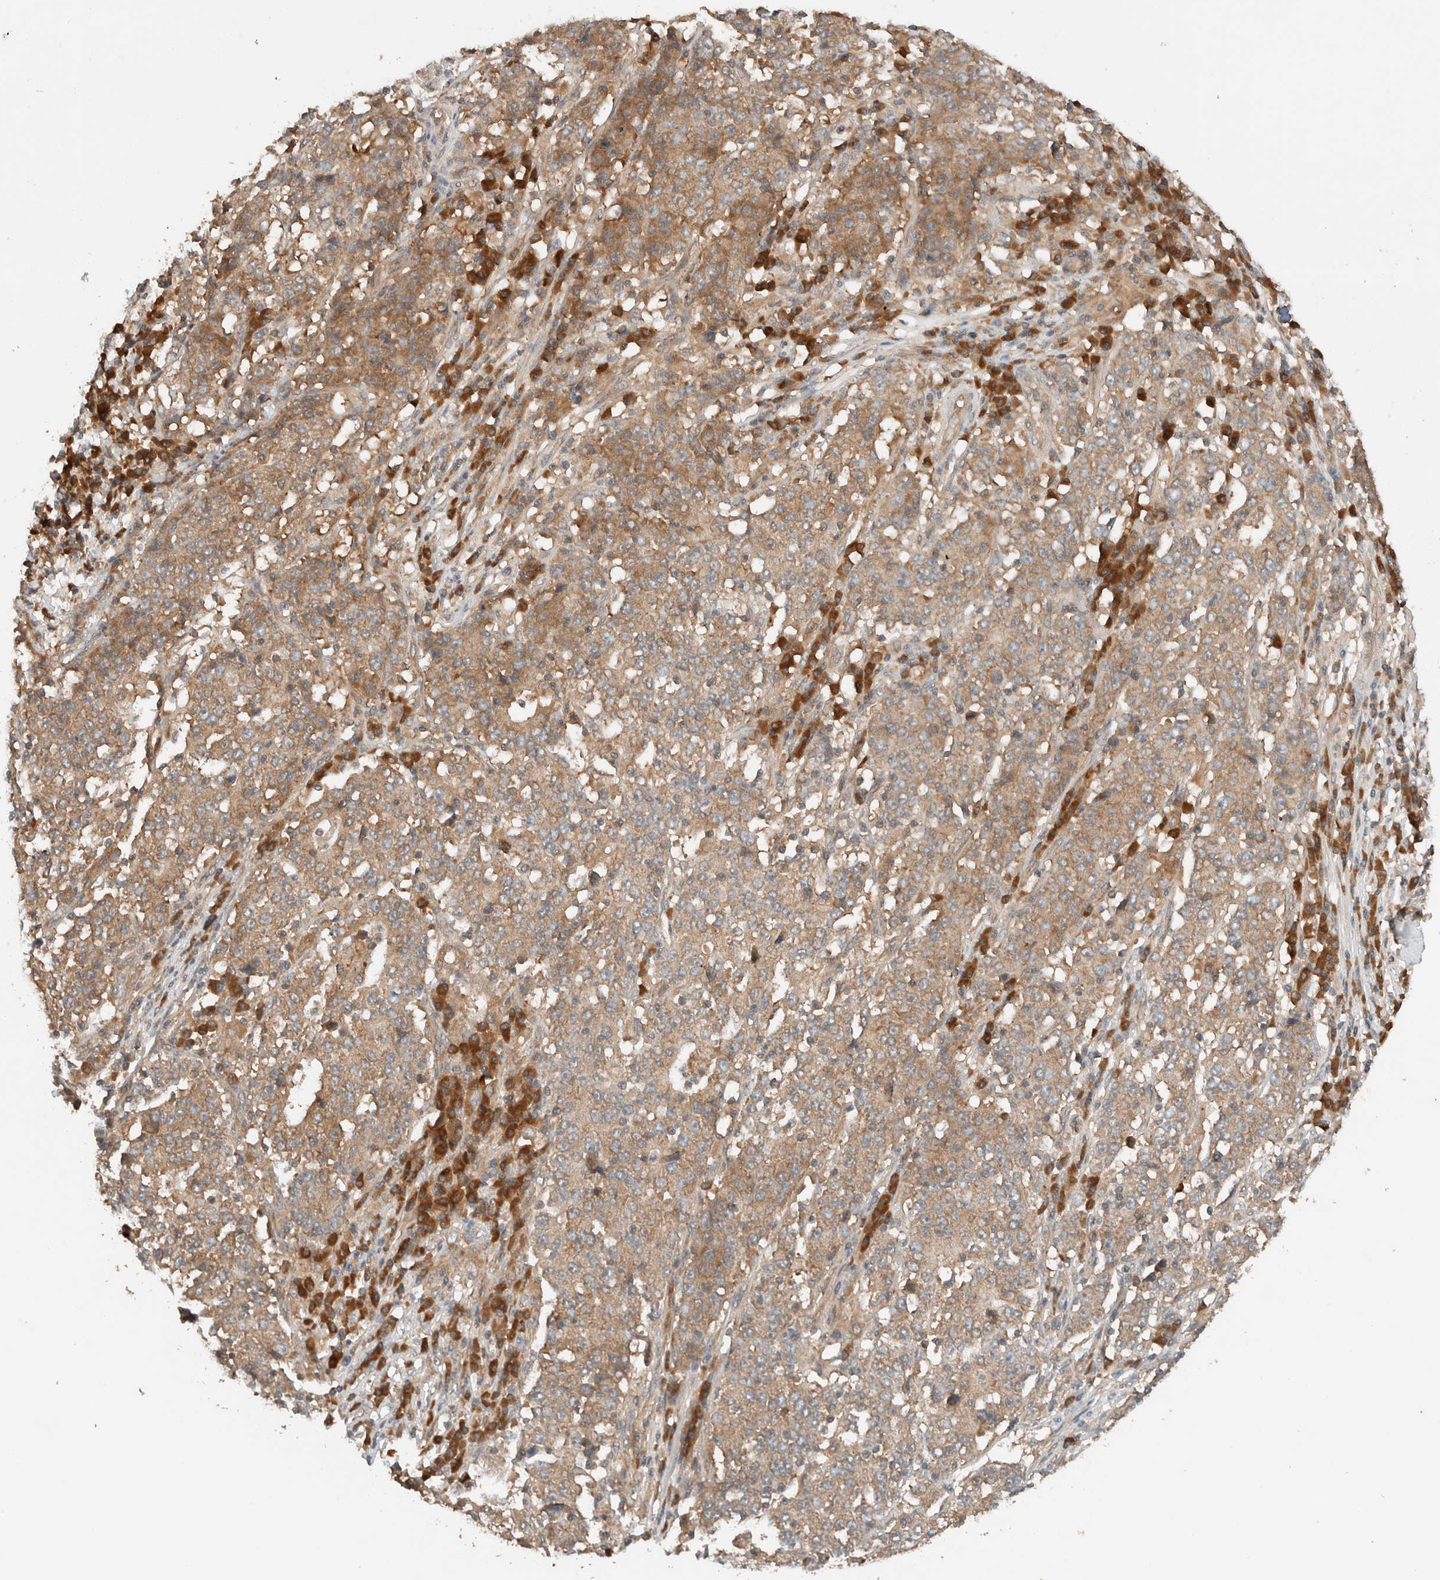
{"staining": {"intensity": "moderate", "quantity": ">75%", "location": "cytoplasmic/membranous"}, "tissue": "stomach cancer", "cell_type": "Tumor cells", "image_type": "cancer", "snomed": [{"axis": "morphology", "description": "Adenocarcinoma, NOS"}, {"axis": "topography", "description": "Stomach"}], "caption": "Protein staining displays moderate cytoplasmic/membranous expression in approximately >75% of tumor cells in stomach cancer (adenocarcinoma).", "gene": "ARFGEF2", "patient": {"sex": "male", "age": 59}}